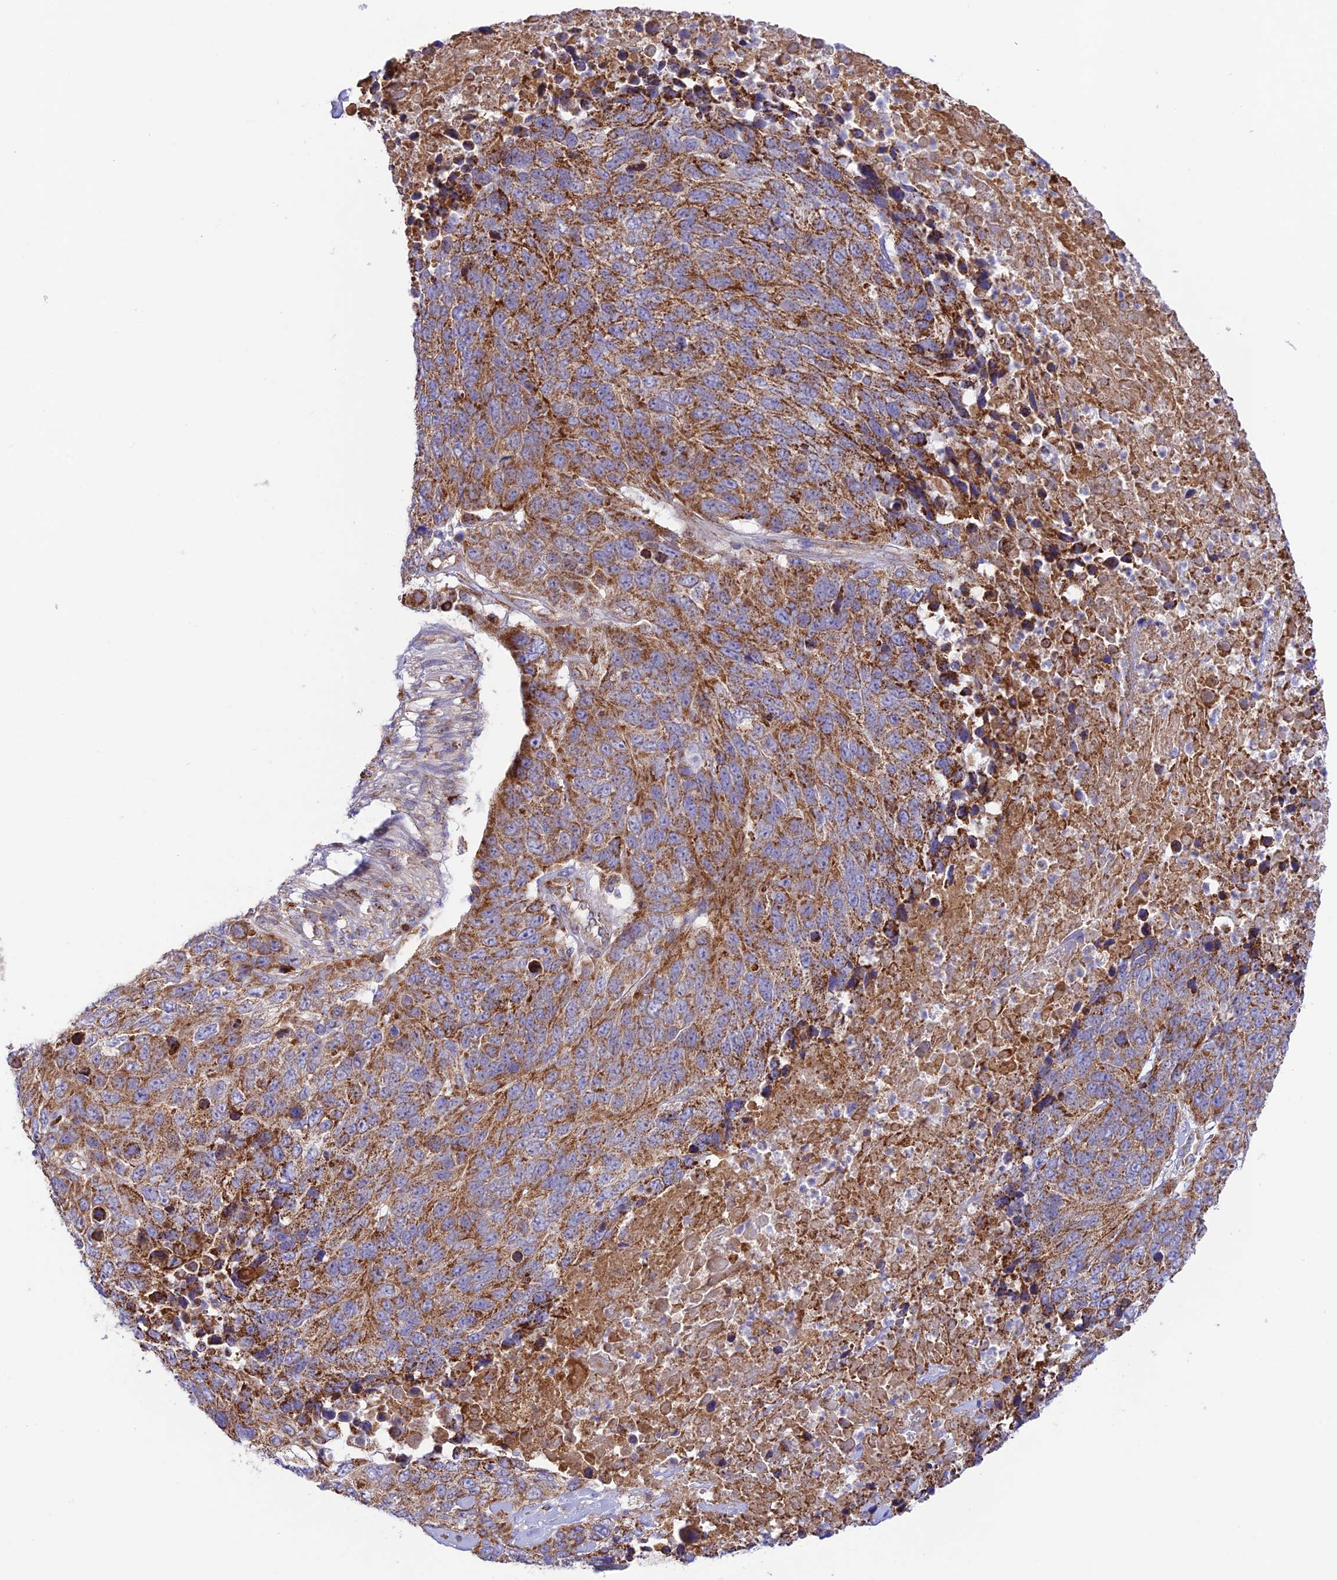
{"staining": {"intensity": "moderate", "quantity": ">75%", "location": "cytoplasmic/membranous"}, "tissue": "lung cancer", "cell_type": "Tumor cells", "image_type": "cancer", "snomed": [{"axis": "morphology", "description": "Normal tissue, NOS"}, {"axis": "morphology", "description": "Squamous cell carcinoma, NOS"}, {"axis": "topography", "description": "Lymph node"}, {"axis": "topography", "description": "Lung"}], "caption": "A high-resolution micrograph shows immunohistochemistry staining of lung cancer (squamous cell carcinoma), which demonstrates moderate cytoplasmic/membranous expression in about >75% of tumor cells.", "gene": "UAP1L1", "patient": {"sex": "male", "age": 66}}